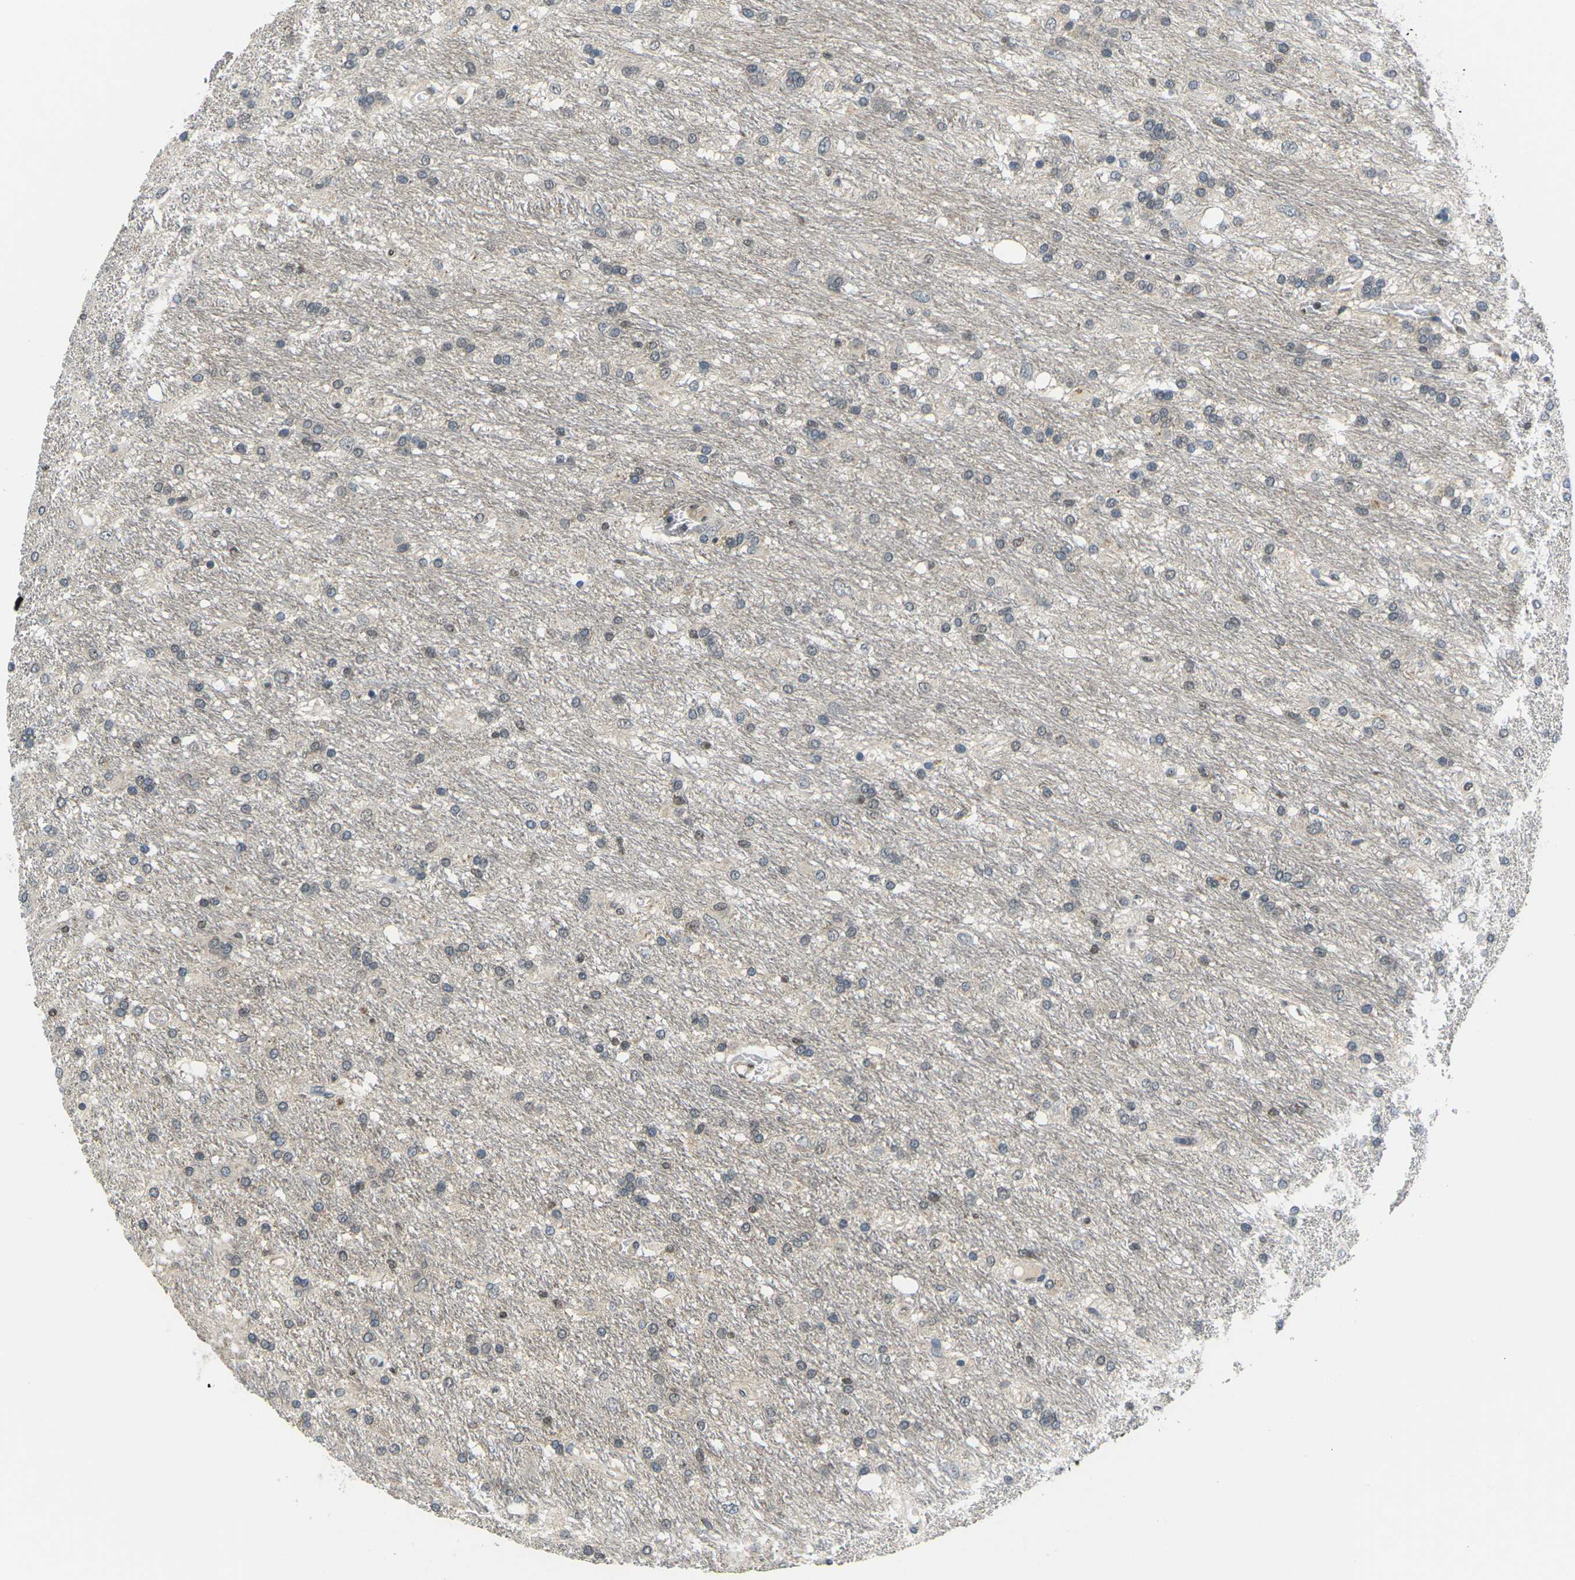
{"staining": {"intensity": "weak", "quantity": "<25%", "location": "nuclear"}, "tissue": "glioma", "cell_type": "Tumor cells", "image_type": "cancer", "snomed": [{"axis": "morphology", "description": "Glioma, malignant, Low grade"}, {"axis": "topography", "description": "Brain"}], "caption": "Human malignant glioma (low-grade) stained for a protein using immunohistochemistry (IHC) demonstrates no positivity in tumor cells.", "gene": "ERBB4", "patient": {"sex": "male", "age": 77}}